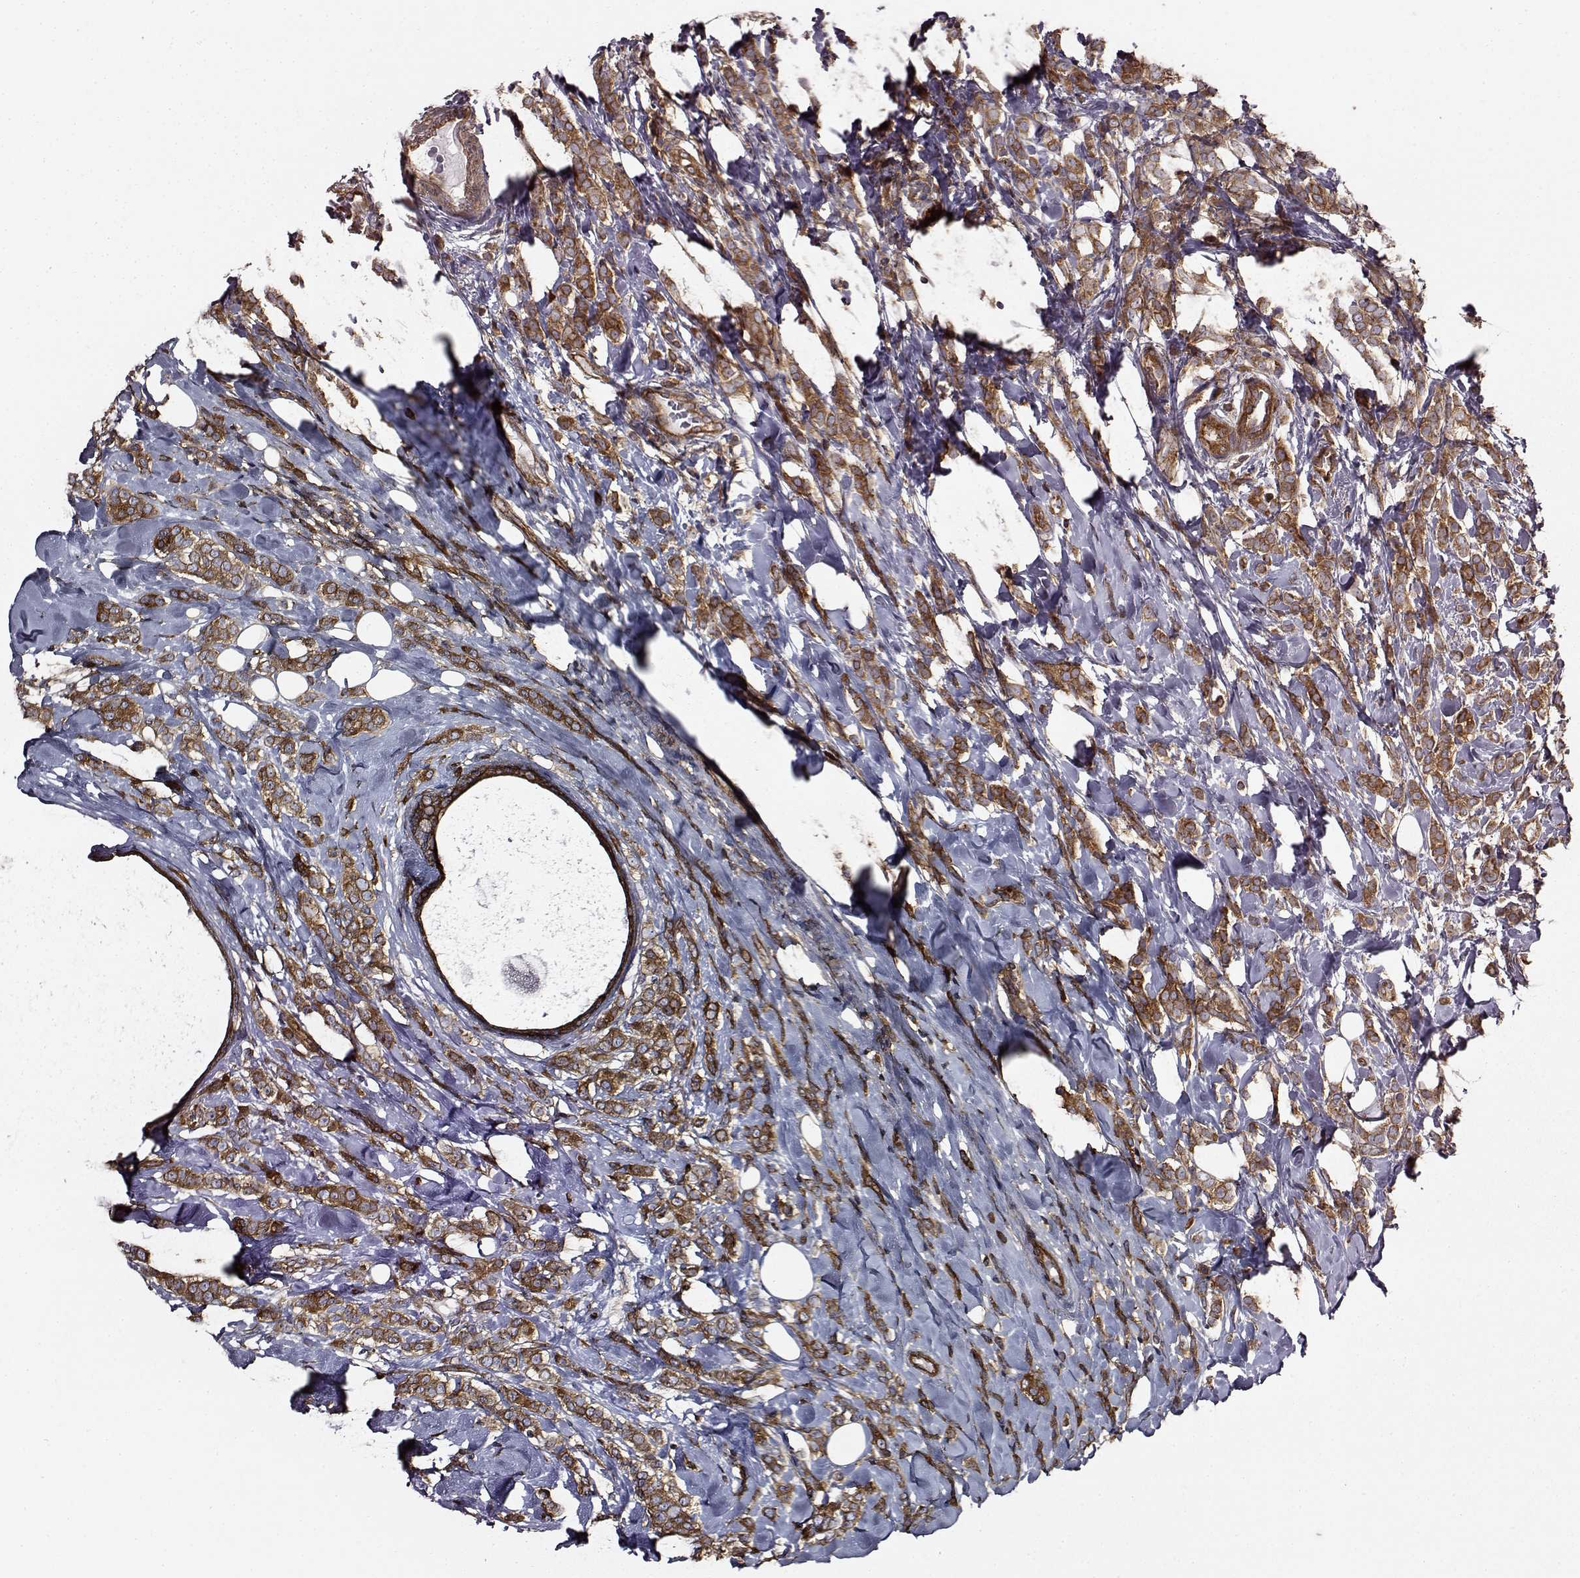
{"staining": {"intensity": "moderate", "quantity": "25%-75%", "location": "cytoplasmic/membranous"}, "tissue": "breast cancer", "cell_type": "Tumor cells", "image_type": "cancer", "snomed": [{"axis": "morphology", "description": "Lobular carcinoma"}, {"axis": "topography", "description": "Breast"}], "caption": "Immunohistochemistry (IHC) photomicrograph of neoplastic tissue: breast cancer (lobular carcinoma) stained using immunohistochemistry shows medium levels of moderate protein expression localized specifically in the cytoplasmic/membranous of tumor cells, appearing as a cytoplasmic/membranous brown color.", "gene": "RABGAP1", "patient": {"sex": "female", "age": 49}}